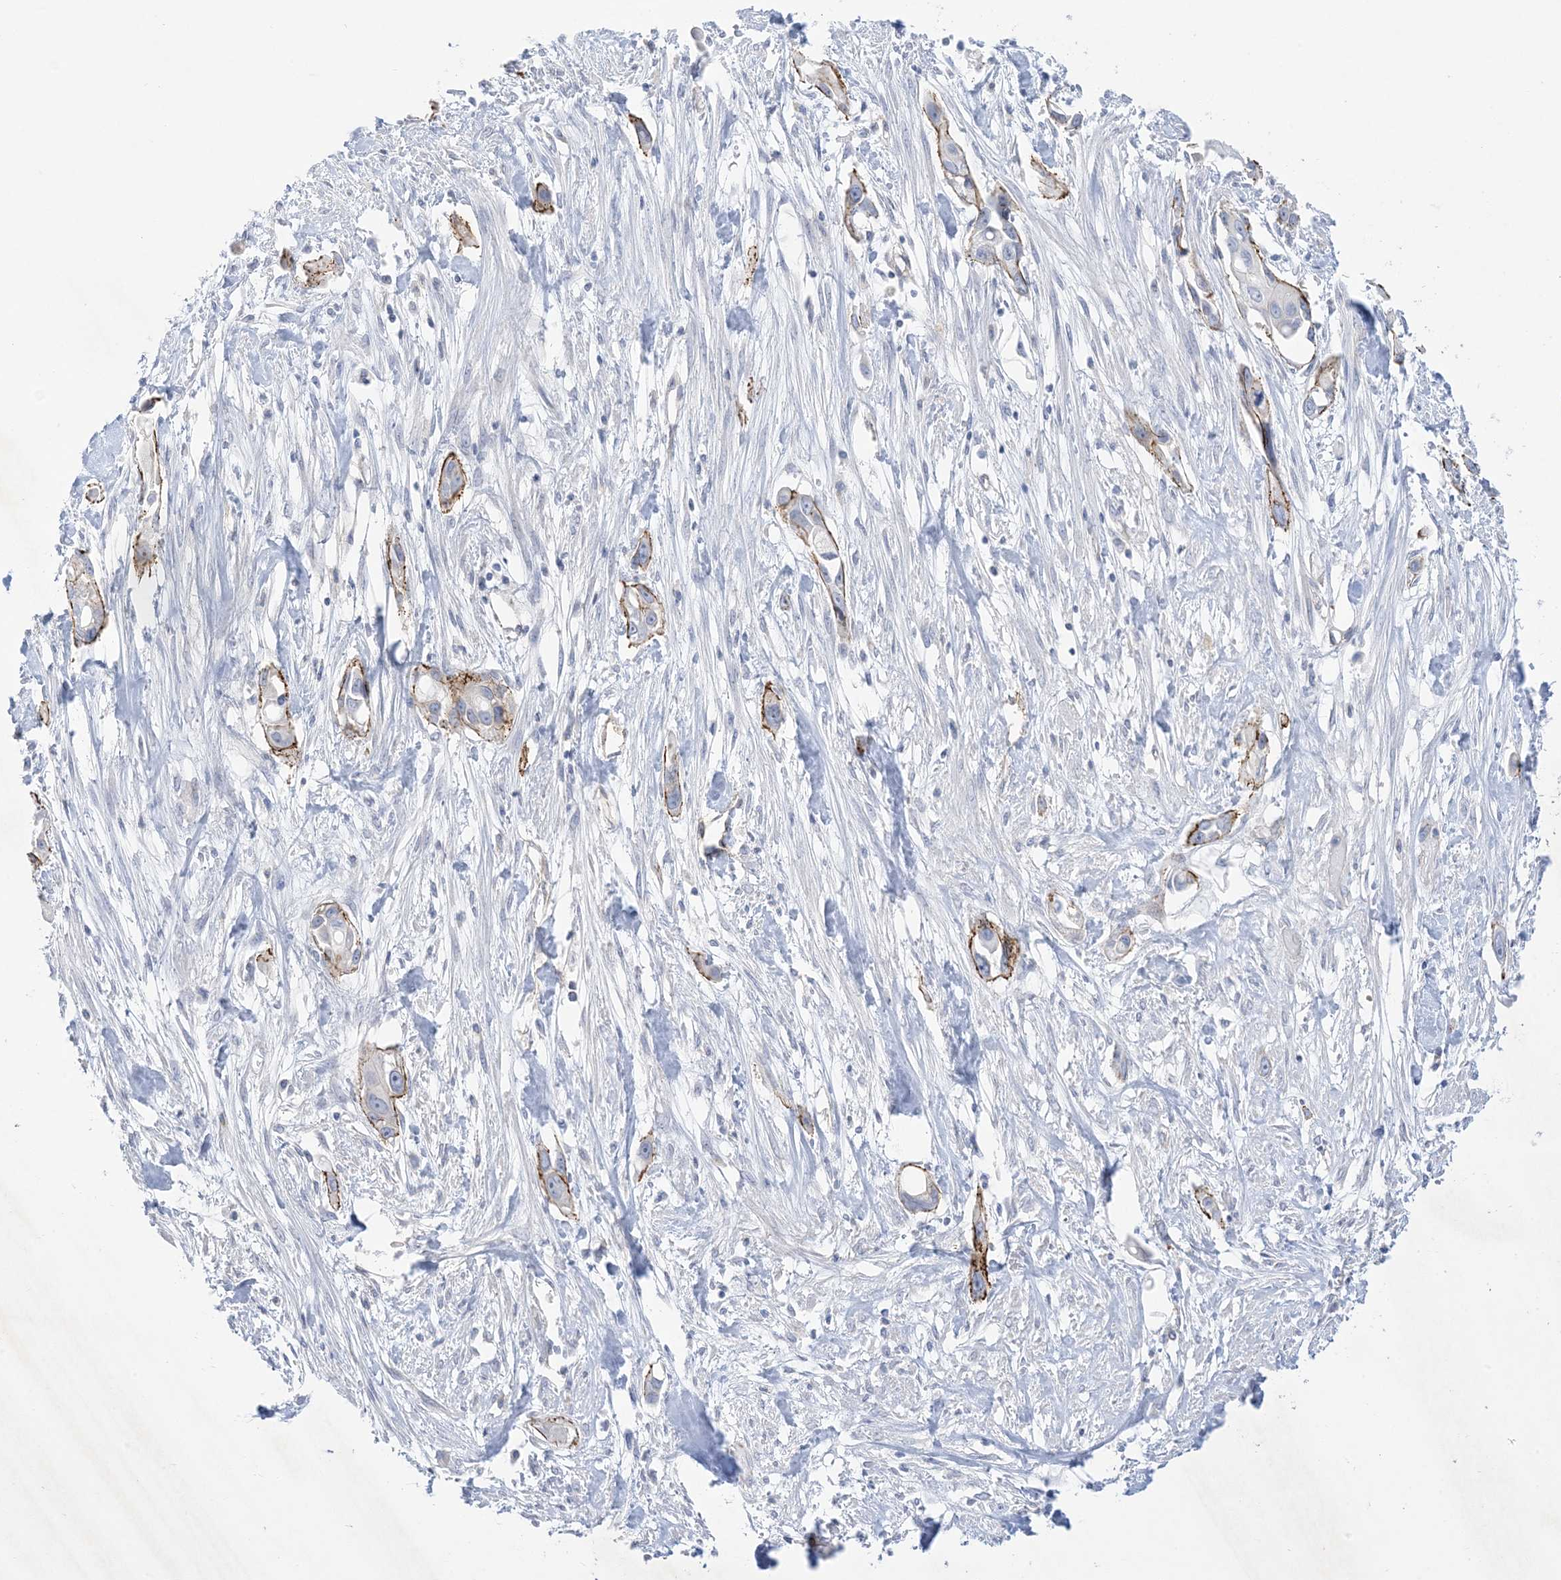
{"staining": {"intensity": "moderate", "quantity": "25%-75%", "location": "cytoplasmic/membranous"}, "tissue": "pancreatic cancer", "cell_type": "Tumor cells", "image_type": "cancer", "snomed": [{"axis": "morphology", "description": "Adenocarcinoma, NOS"}, {"axis": "topography", "description": "Pancreas"}], "caption": "This is an image of immunohistochemistry (IHC) staining of pancreatic adenocarcinoma, which shows moderate positivity in the cytoplasmic/membranous of tumor cells.", "gene": "B3GNT7", "patient": {"sex": "female", "age": 60}}